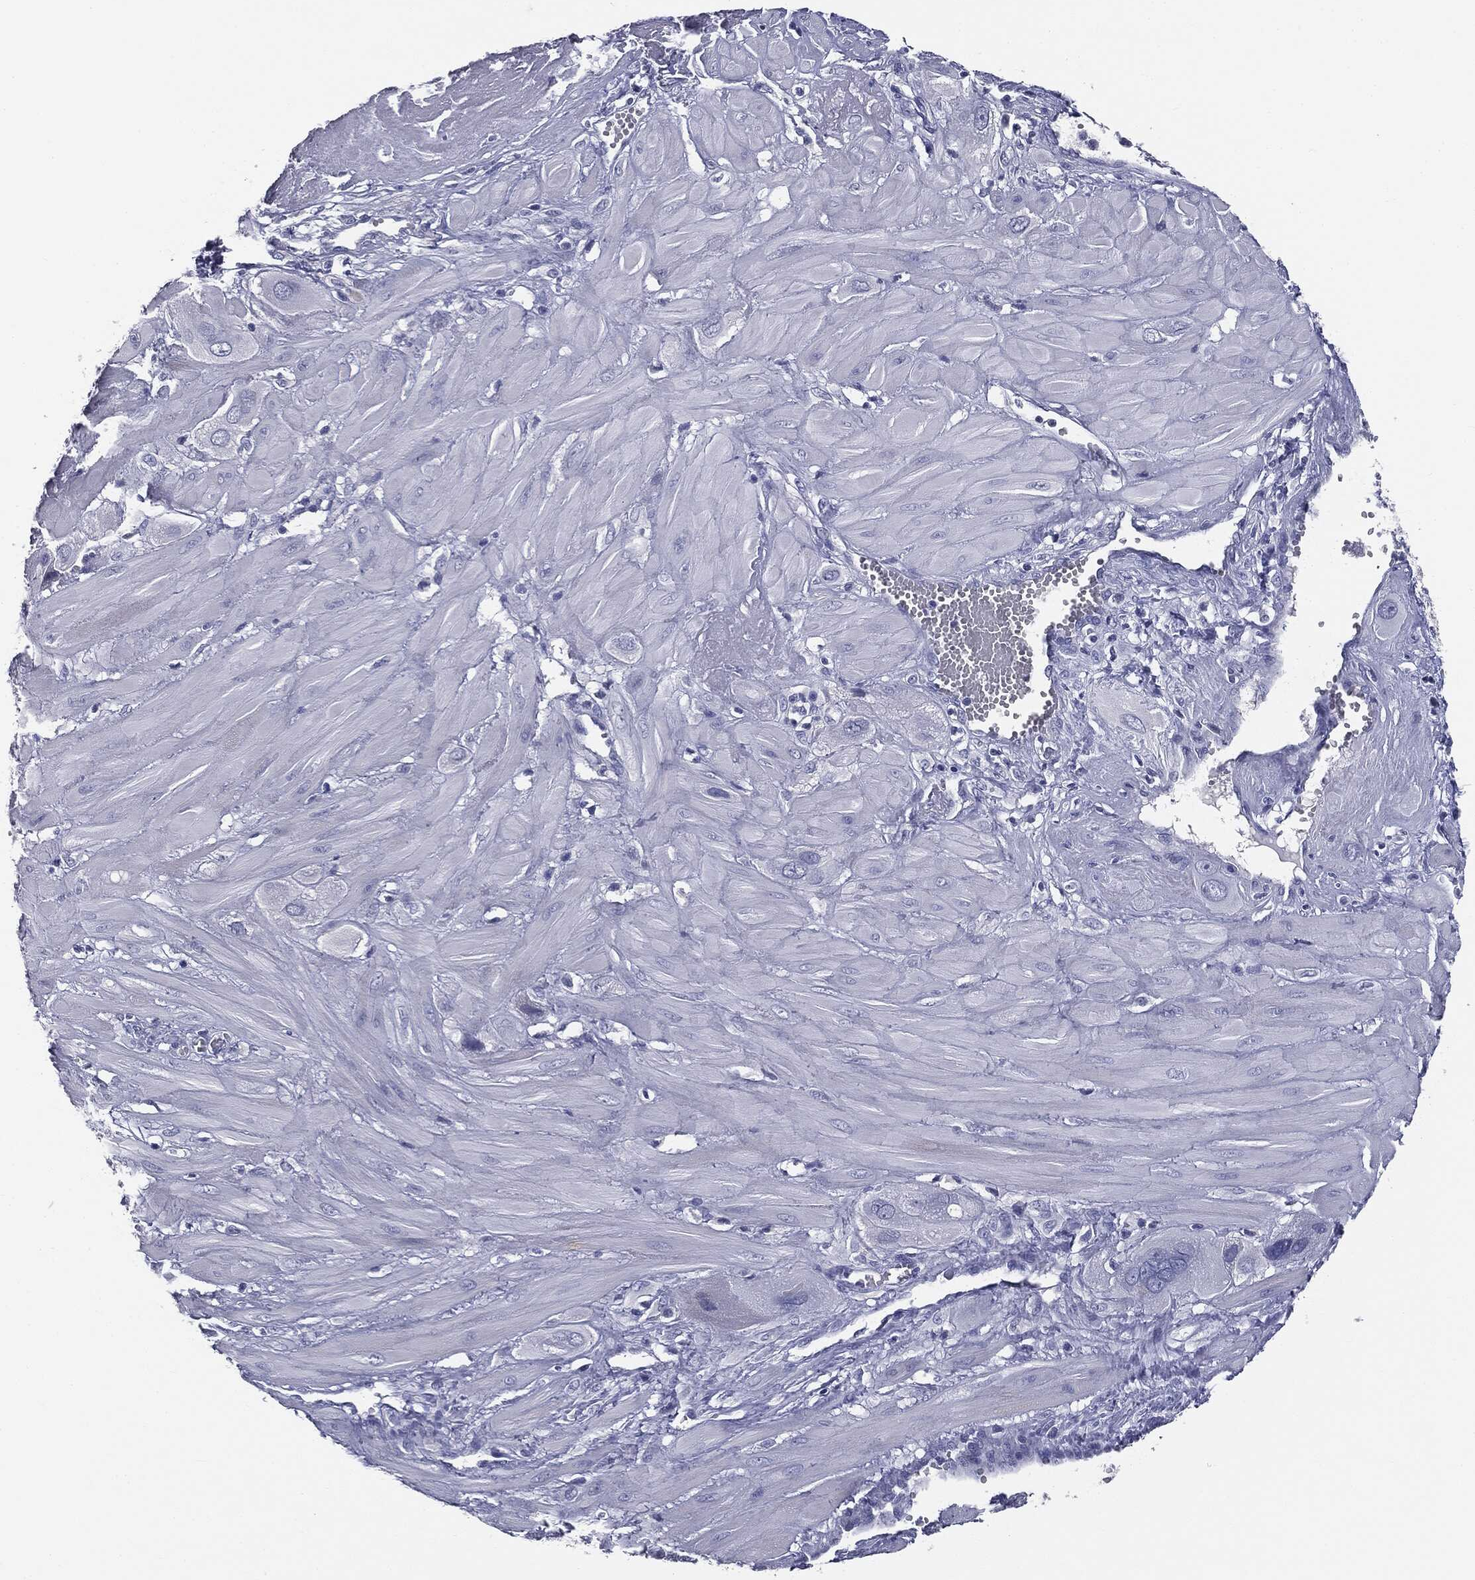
{"staining": {"intensity": "negative", "quantity": "none", "location": "none"}, "tissue": "cervical cancer", "cell_type": "Tumor cells", "image_type": "cancer", "snomed": [{"axis": "morphology", "description": "Squamous cell carcinoma, NOS"}, {"axis": "topography", "description": "Cervix"}], "caption": "High power microscopy photomicrograph of an IHC micrograph of cervical cancer, revealing no significant positivity in tumor cells. The staining was performed using DAB (3,3'-diaminobenzidine) to visualize the protein expression in brown, while the nuclei were stained in blue with hematoxylin (Magnification: 20x).", "gene": "AFP", "patient": {"sex": "female", "age": 34}}